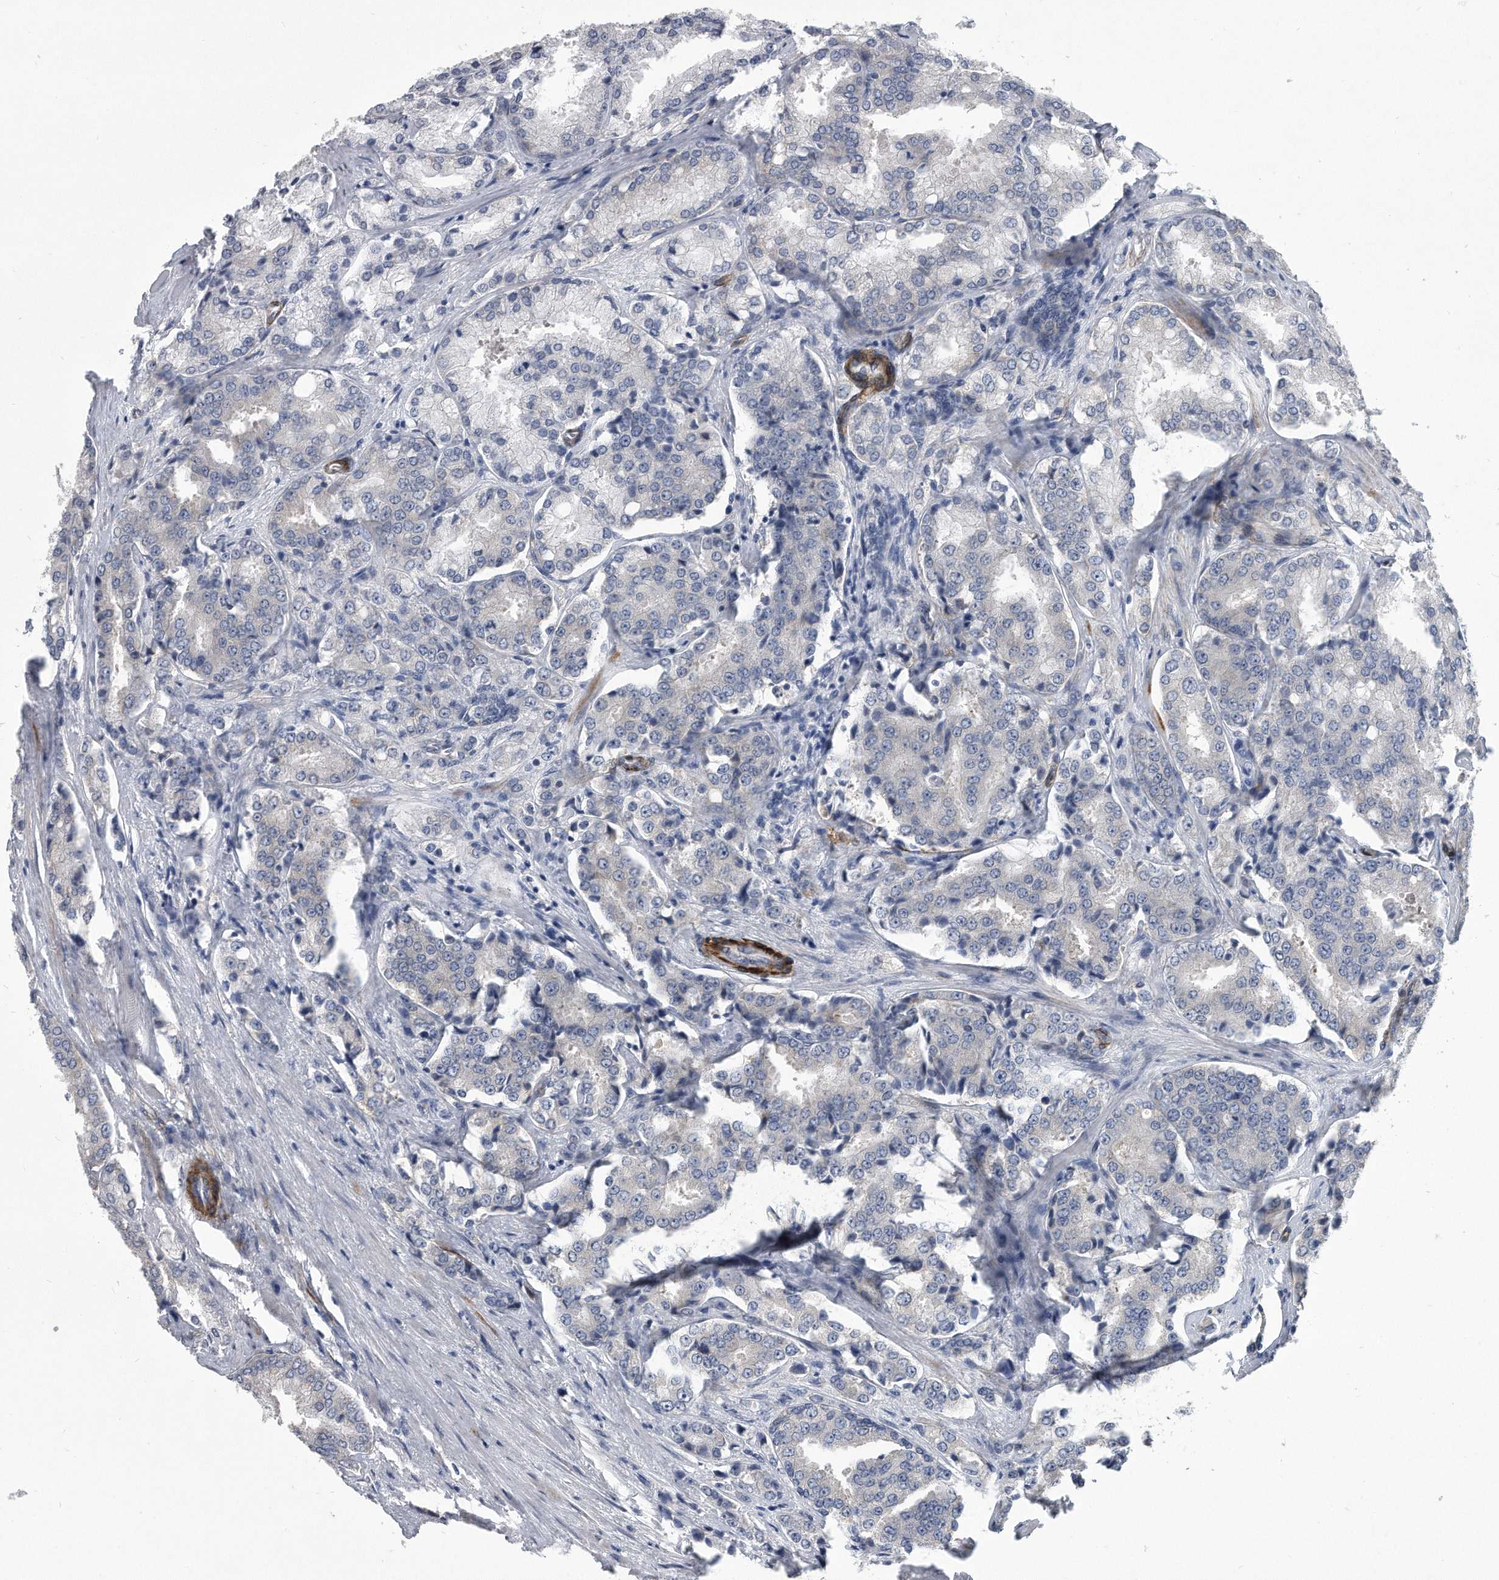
{"staining": {"intensity": "negative", "quantity": "none", "location": "none"}, "tissue": "prostate cancer", "cell_type": "Tumor cells", "image_type": "cancer", "snomed": [{"axis": "morphology", "description": "Adenocarcinoma, High grade"}, {"axis": "topography", "description": "Prostate"}], "caption": "Prostate cancer (high-grade adenocarcinoma) was stained to show a protein in brown. There is no significant staining in tumor cells.", "gene": "EIF2B4", "patient": {"sex": "male", "age": 50}}